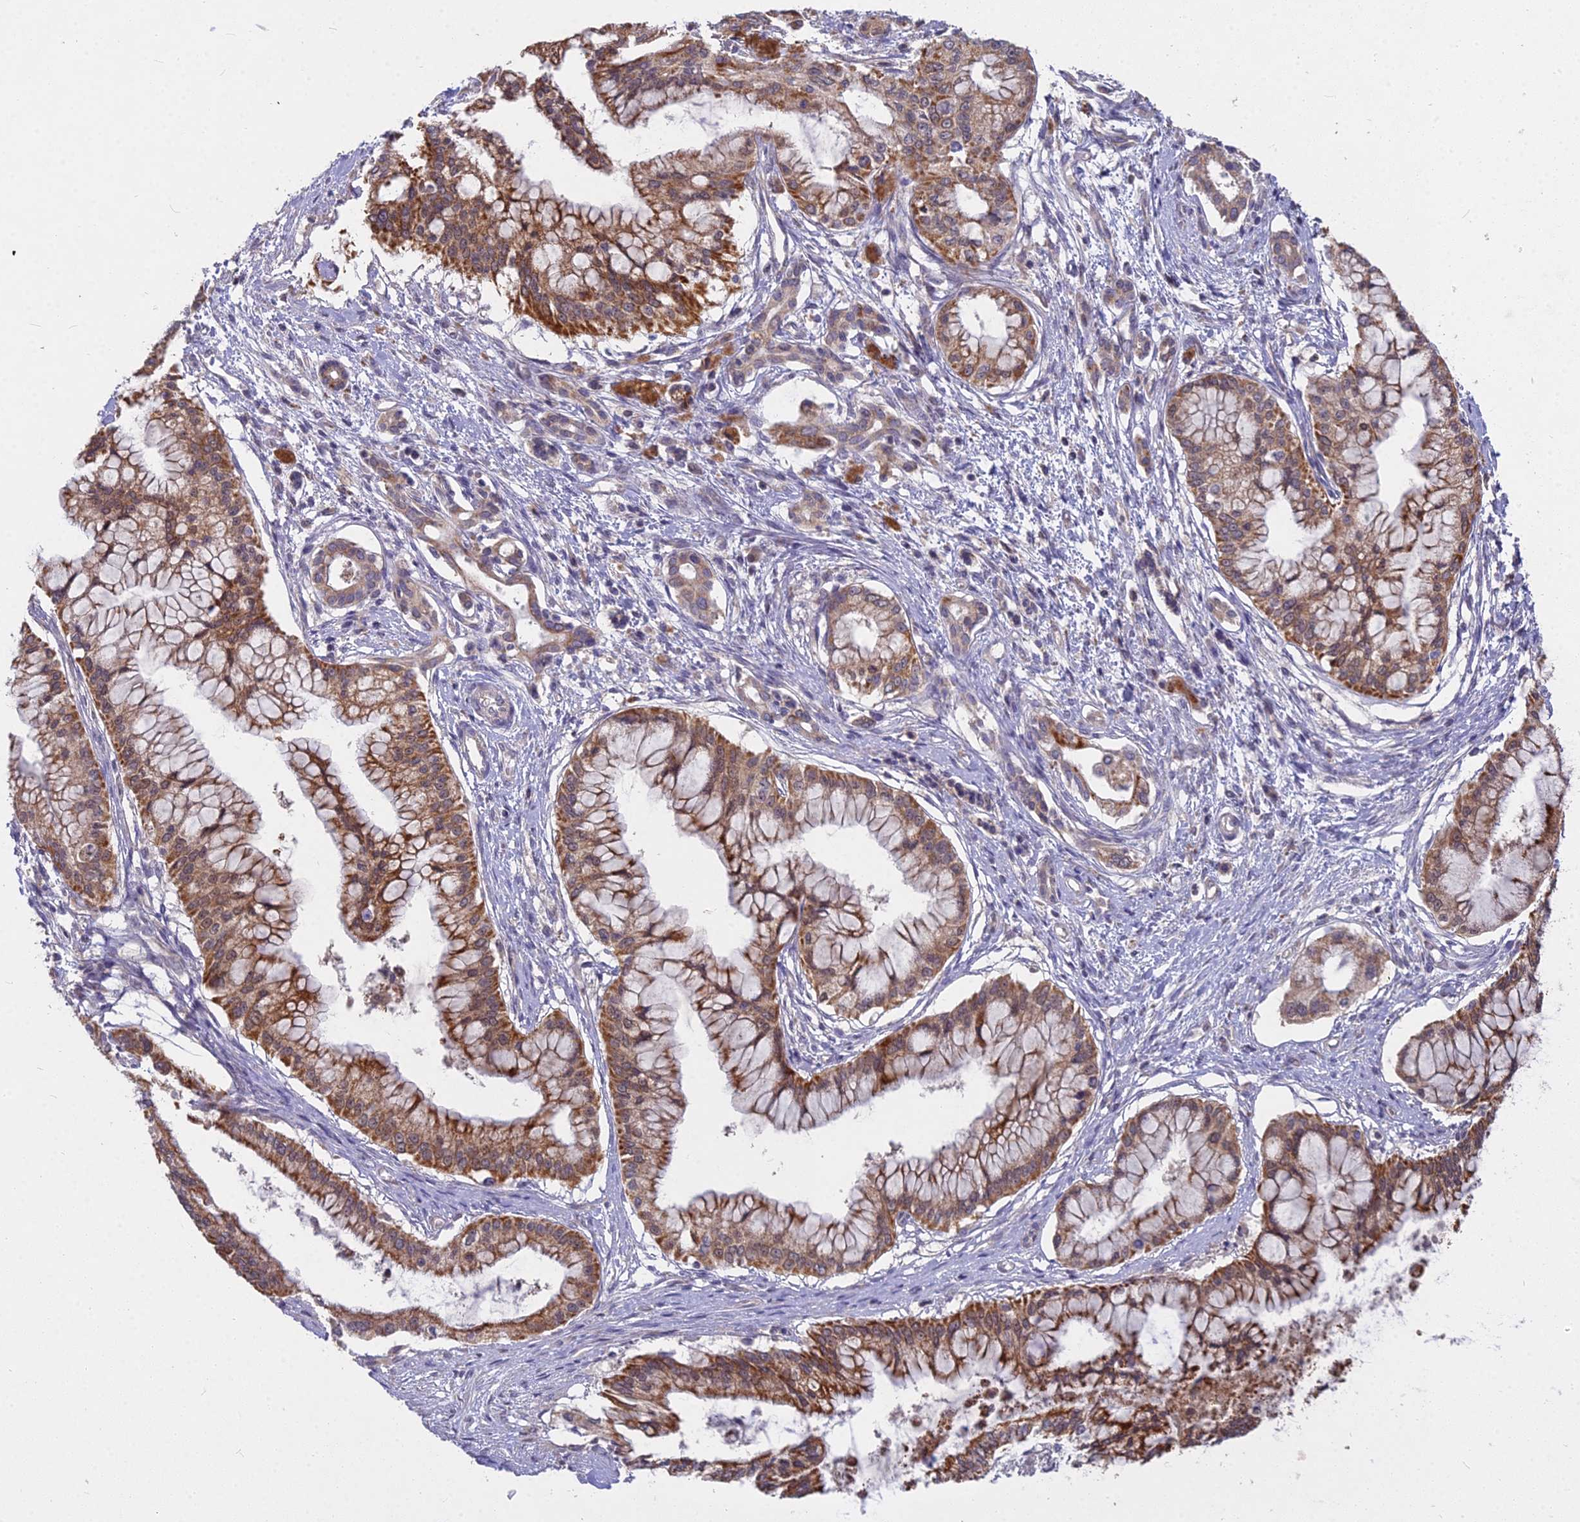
{"staining": {"intensity": "strong", "quantity": ">75%", "location": "cytoplasmic/membranous"}, "tissue": "pancreatic cancer", "cell_type": "Tumor cells", "image_type": "cancer", "snomed": [{"axis": "morphology", "description": "Adenocarcinoma, NOS"}, {"axis": "topography", "description": "Pancreas"}], "caption": "Immunohistochemistry of human pancreatic cancer (adenocarcinoma) shows high levels of strong cytoplasmic/membranous positivity in approximately >75% of tumor cells.", "gene": "MICU2", "patient": {"sex": "male", "age": 46}}